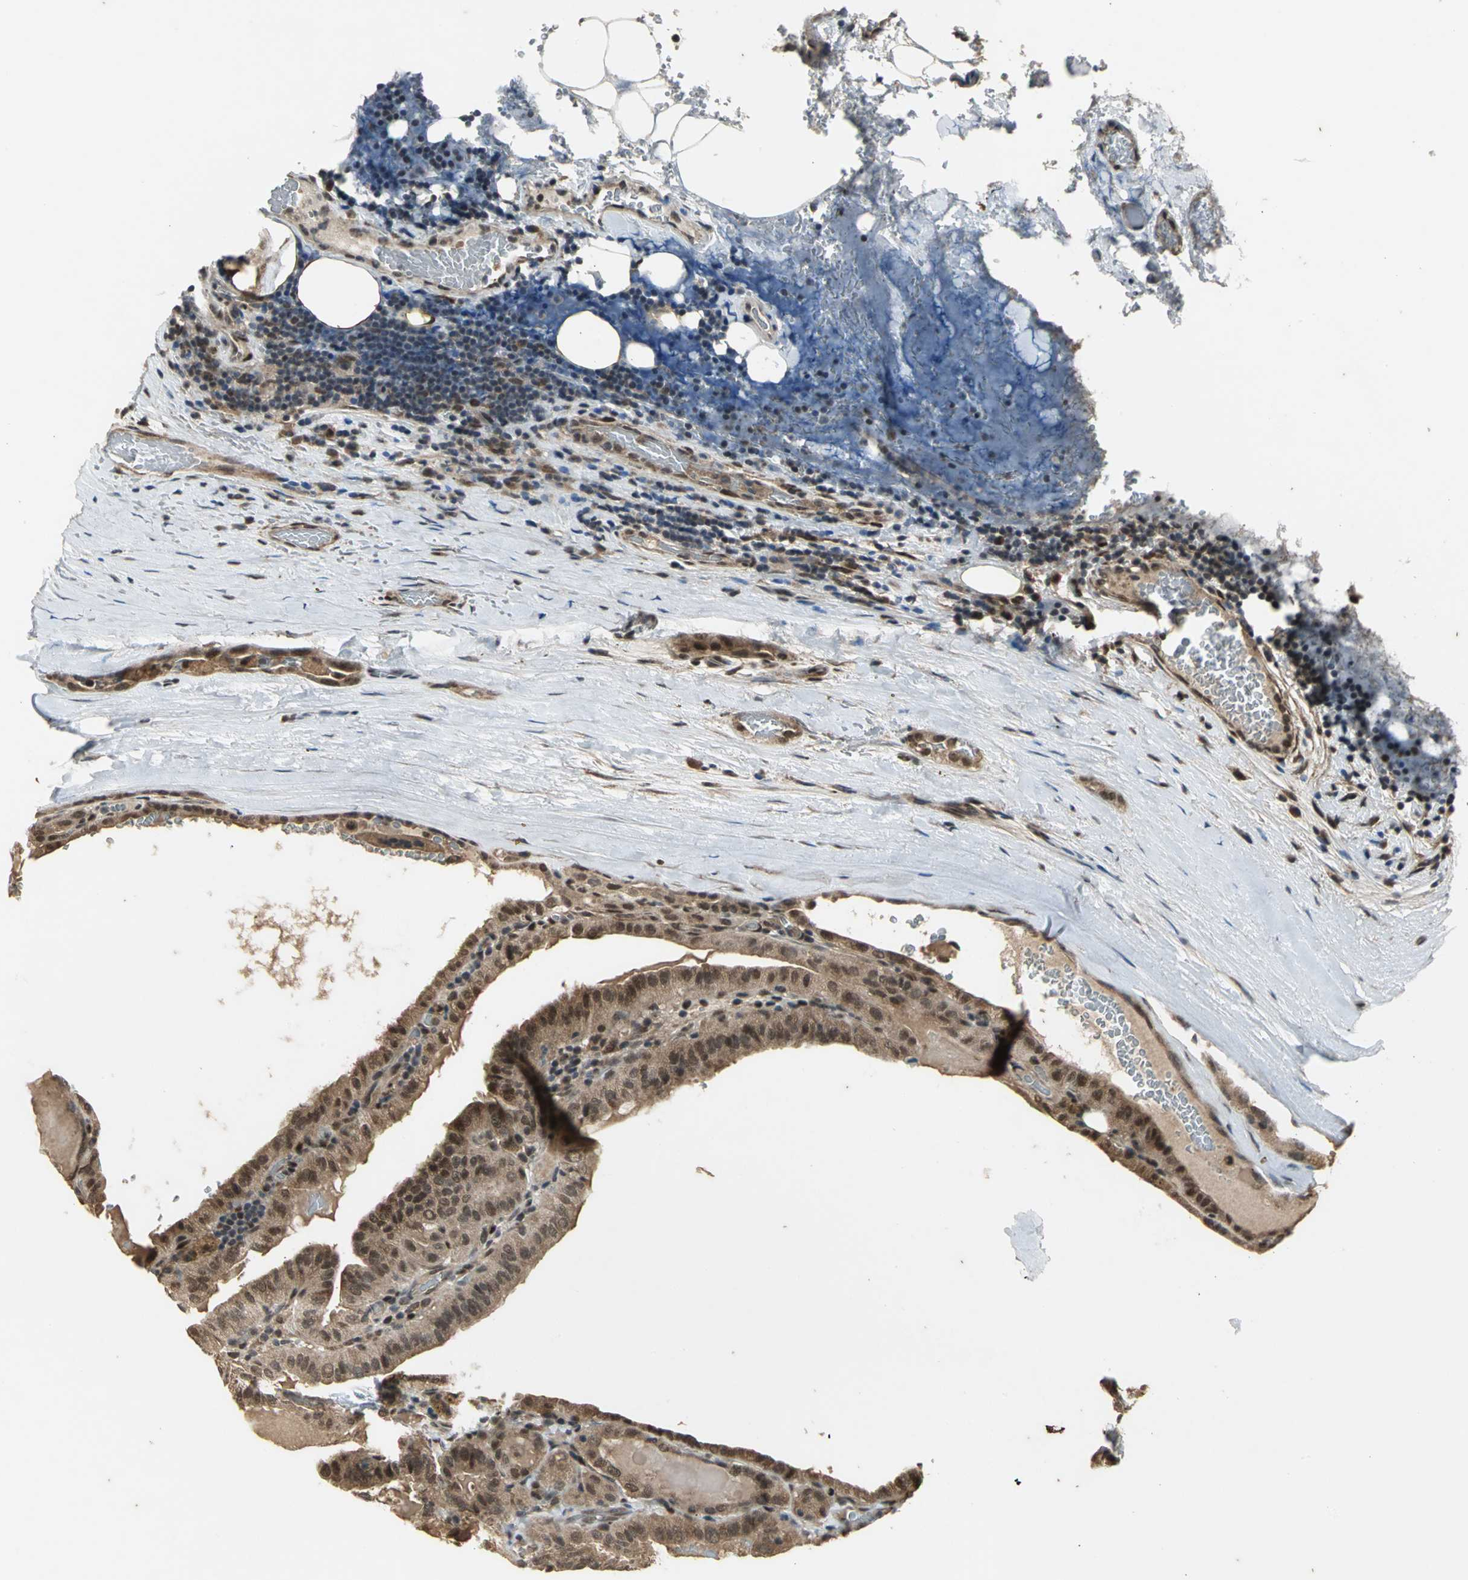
{"staining": {"intensity": "moderate", "quantity": ">75%", "location": "cytoplasmic/membranous,nuclear"}, "tissue": "thyroid cancer", "cell_type": "Tumor cells", "image_type": "cancer", "snomed": [{"axis": "morphology", "description": "Papillary adenocarcinoma, NOS"}, {"axis": "topography", "description": "Thyroid gland"}], "caption": "Thyroid cancer stained for a protein (brown) exhibits moderate cytoplasmic/membranous and nuclear positive staining in approximately >75% of tumor cells.", "gene": "NOTCH3", "patient": {"sex": "male", "age": 77}}